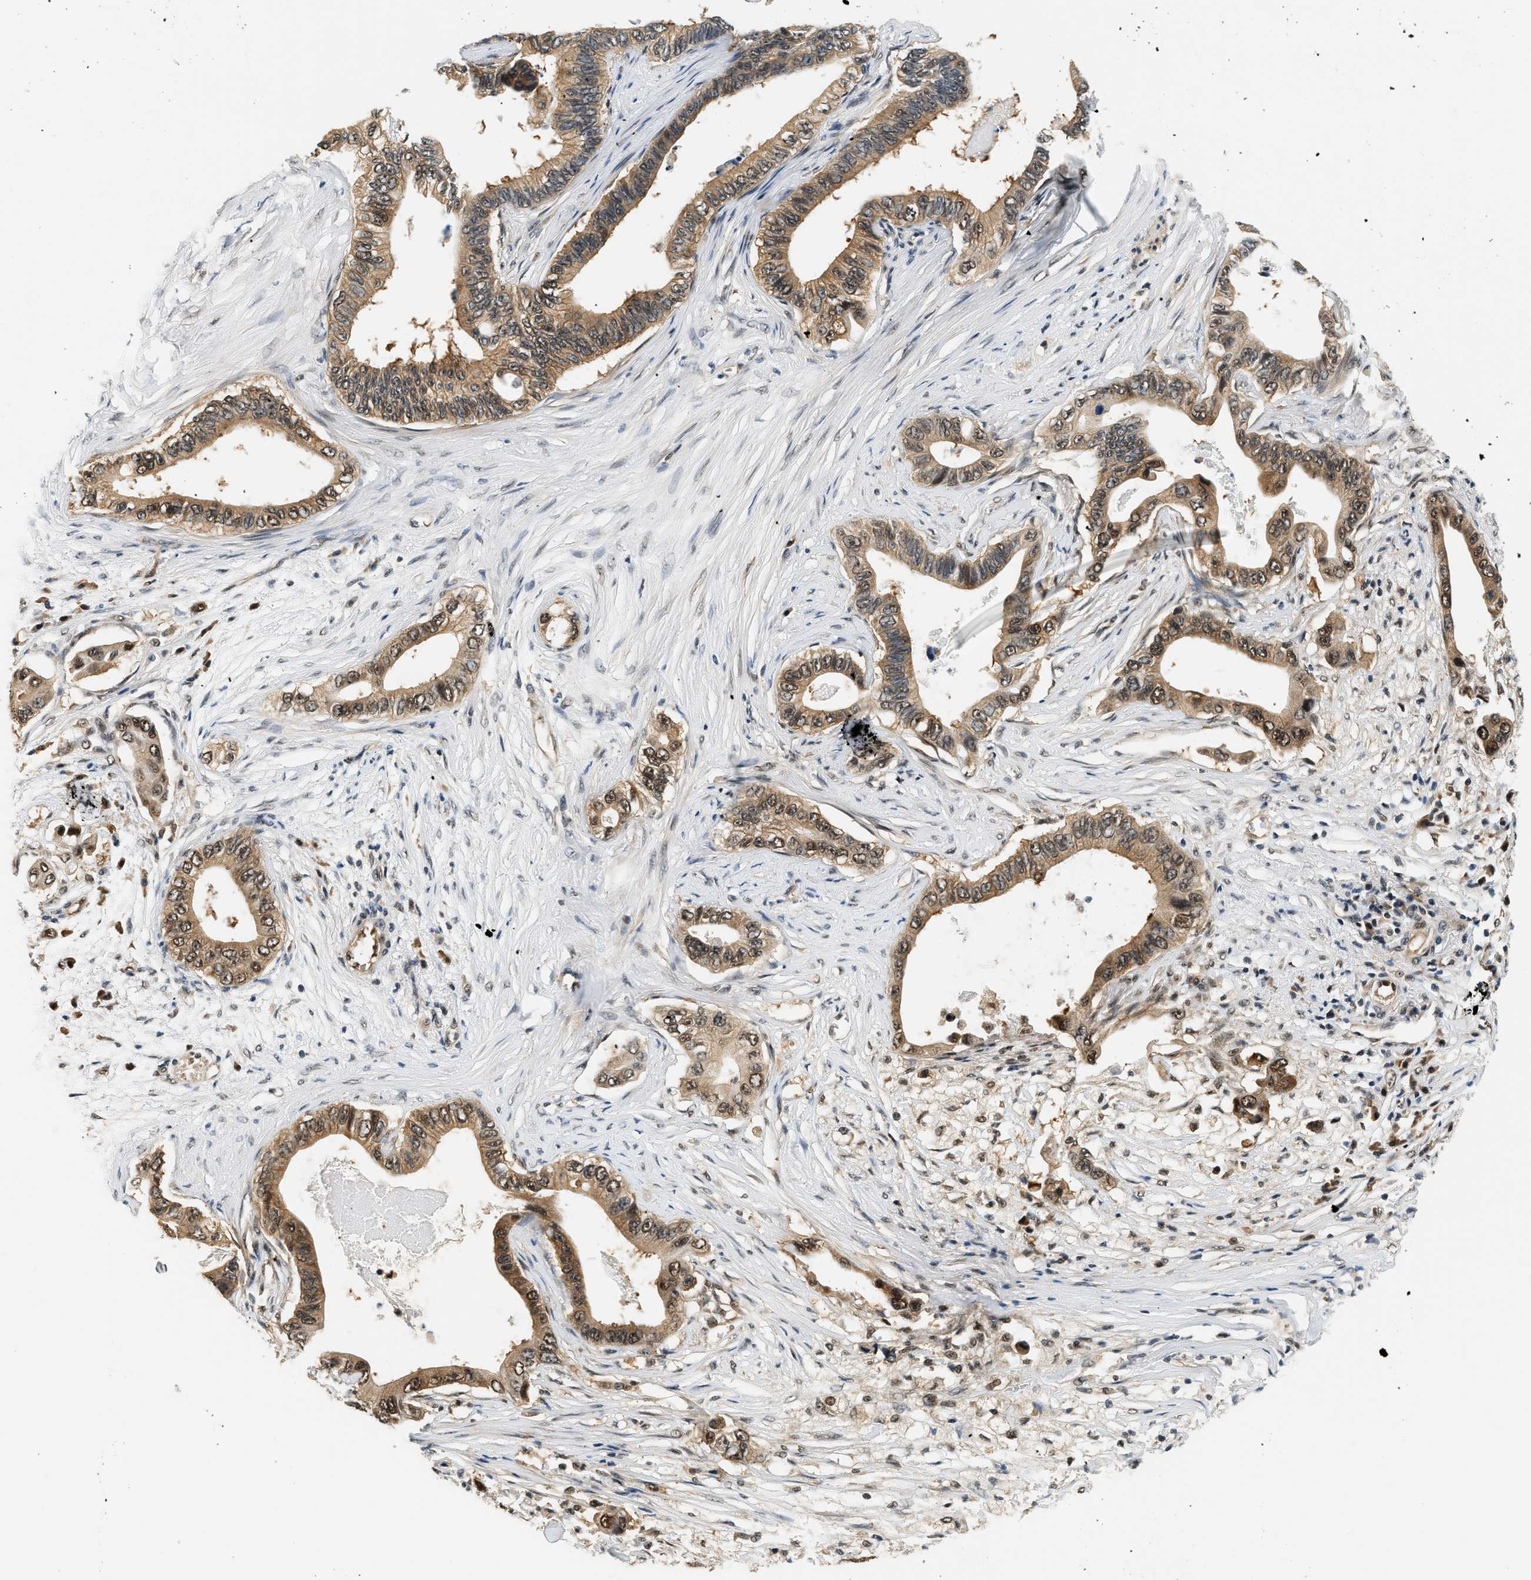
{"staining": {"intensity": "moderate", "quantity": ">75%", "location": "cytoplasmic/membranous"}, "tissue": "pancreatic cancer", "cell_type": "Tumor cells", "image_type": "cancer", "snomed": [{"axis": "morphology", "description": "Adenocarcinoma, NOS"}, {"axis": "topography", "description": "Pancreas"}], "caption": "Human pancreatic cancer stained with a brown dye displays moderate cytoplasmic/membranous positive positivity in about >75% of tumor cells.", "gene": "PSMD3", "patient": {"sex": "male", "age": 77}}